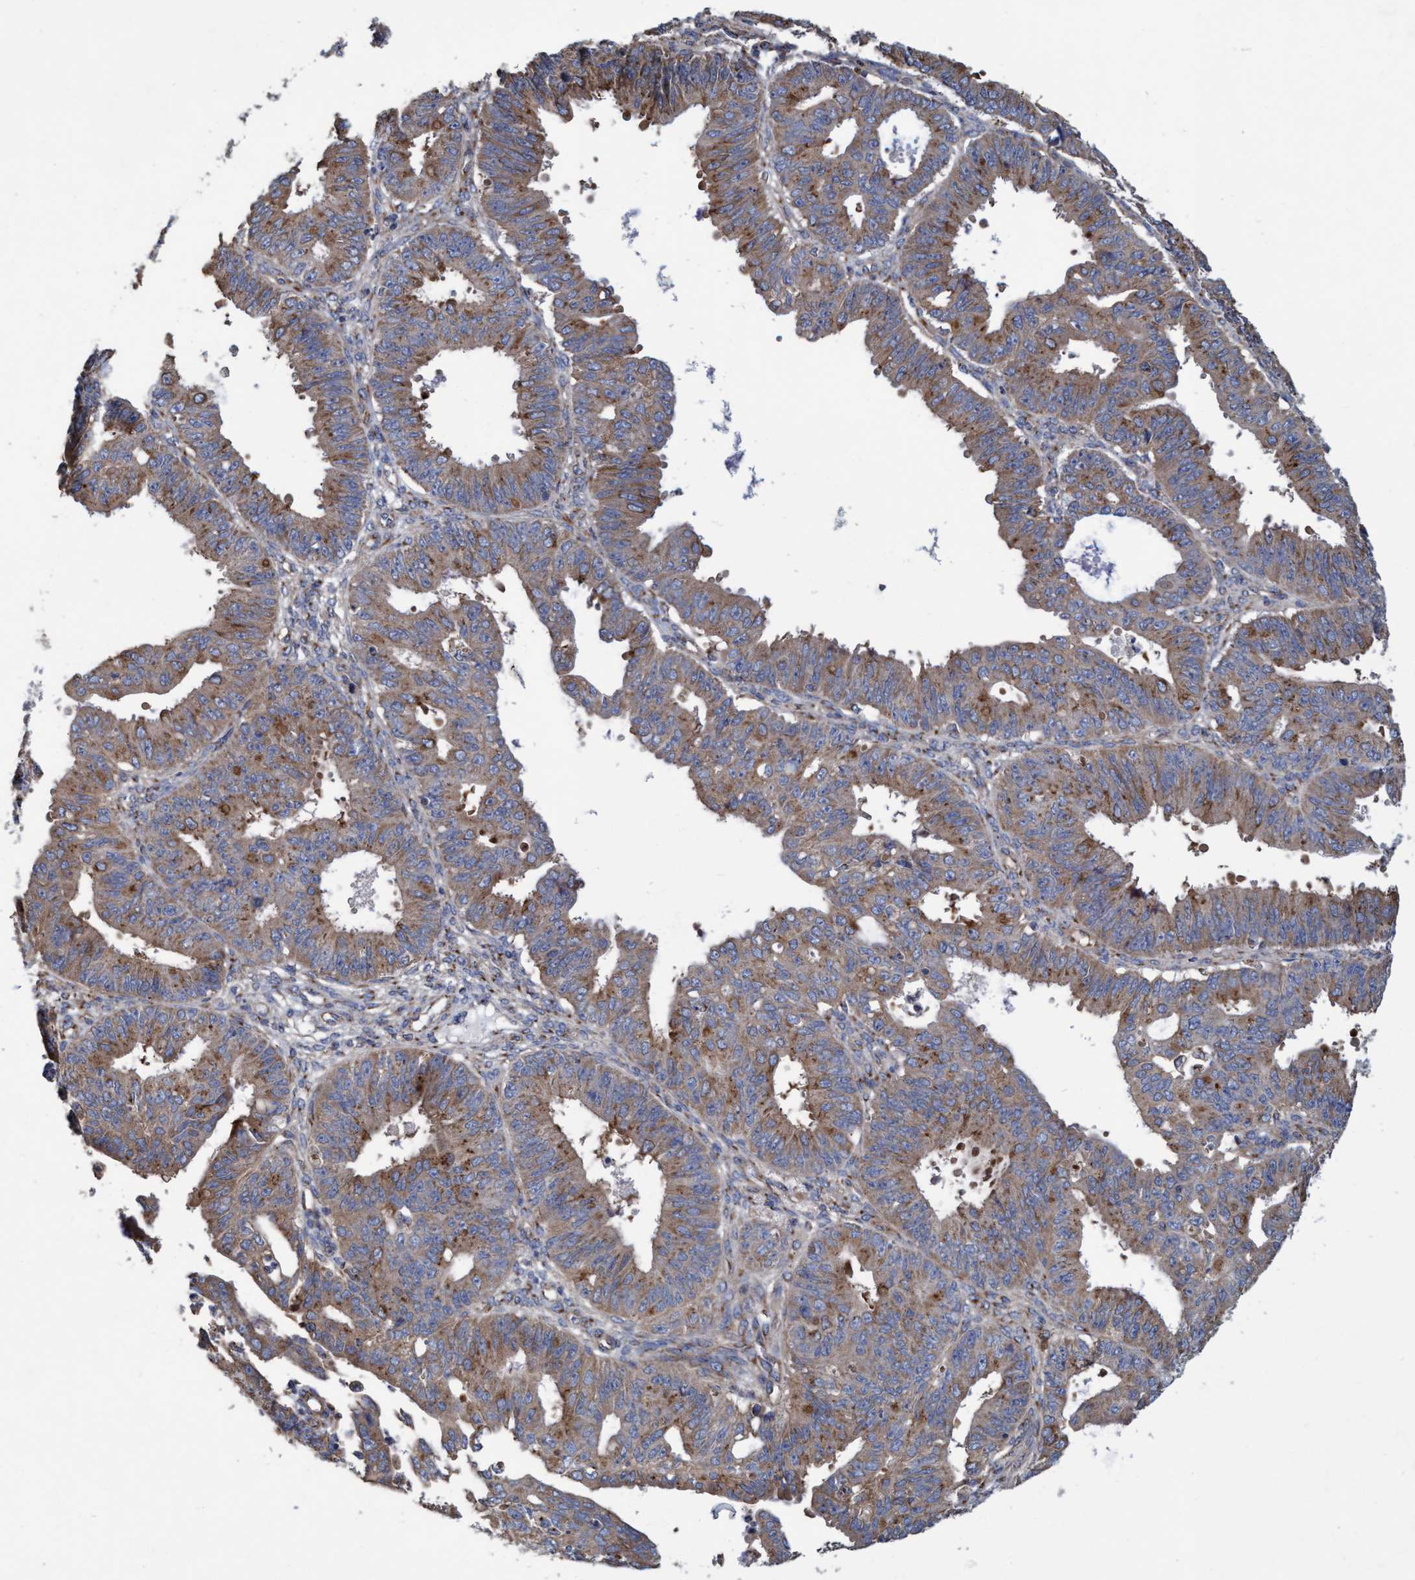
{"staining": {"intensity": "moderate", "quantity": ">75%", "location": "cytoplasmic/membranous"}, "tissue": "ovarian cancer", "cell_type": "Tumor cells", "image_type": "cancer", "snomed": [{"axis": "morphology", "description": "Carcinoma, endometroid"}, {"axis": "topography", "description": "Ovary"}], "caption": "Immunohistochemical staining of ovarian cancer shows medium levels of moderate cytoplasmic/membranous expression in approximately >75% of tumor cells.", "gene": "BICD2", "patient": {"sex": "female", "age": 42}}